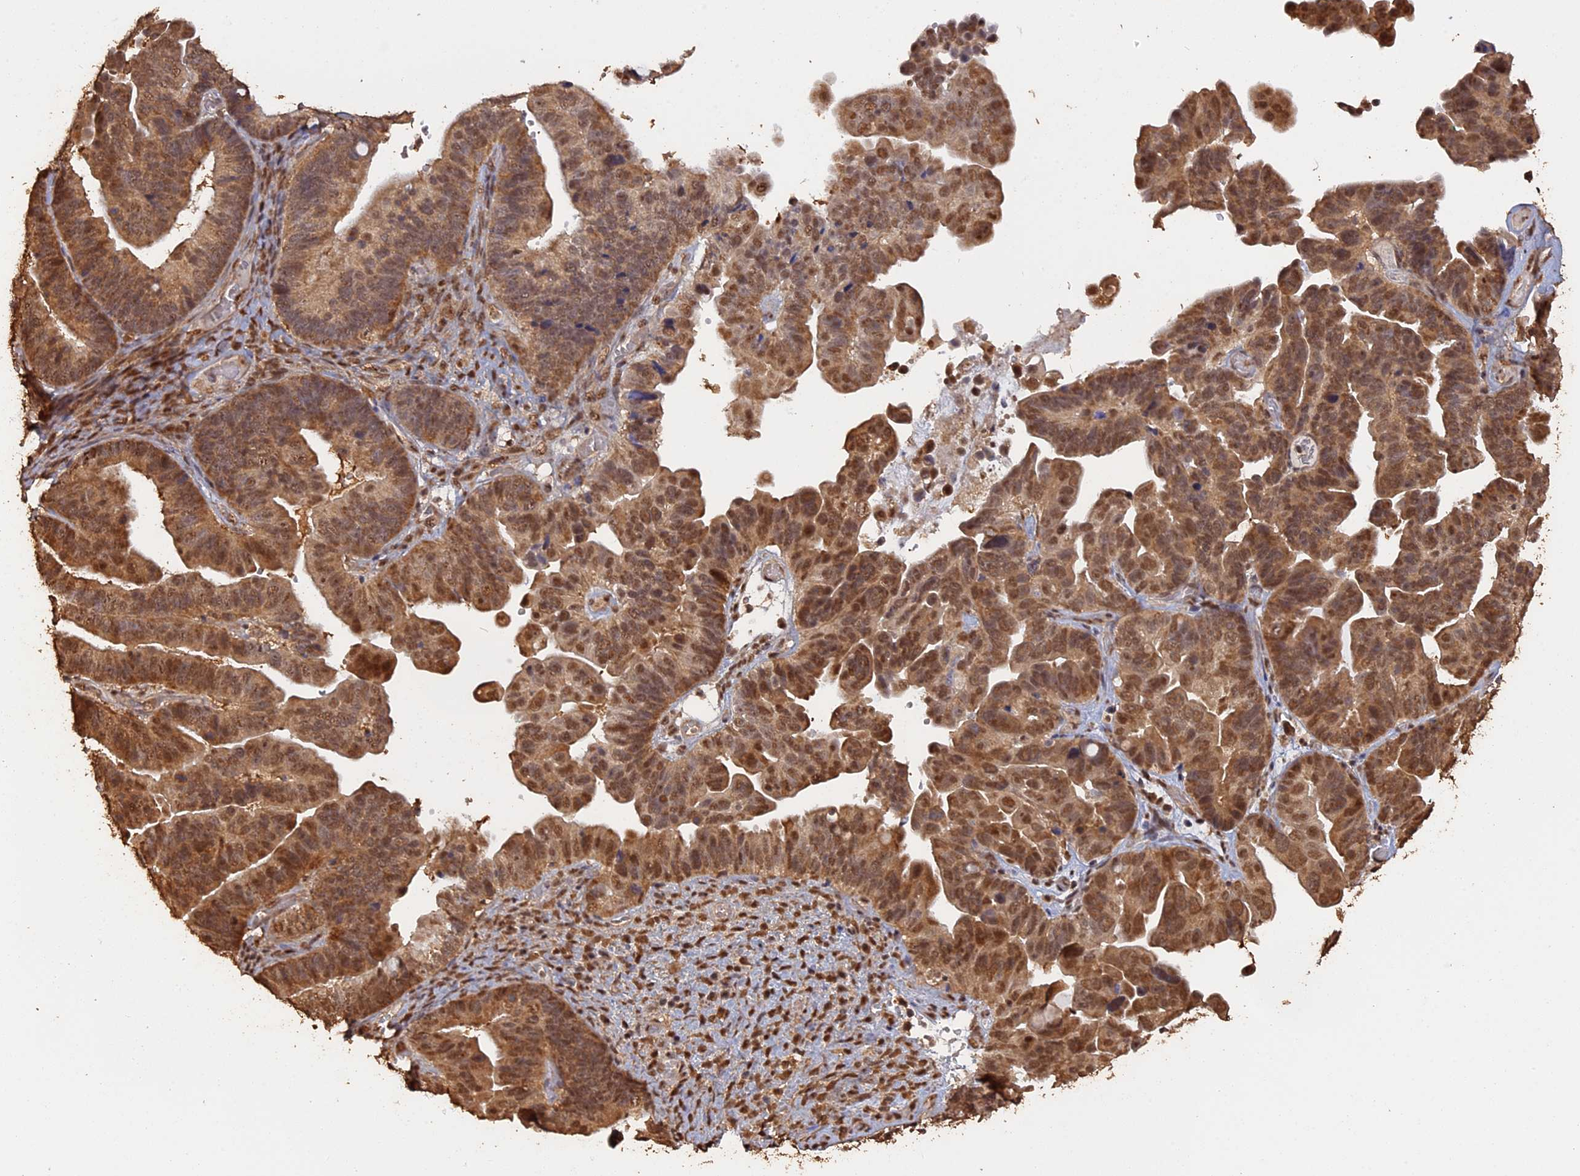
{"staining": {"intensity": "moderate", "quantity": ">75%", "location": "cytoplasmic/membranous,nuclear"}, "tissue": "ovarian cancer", "cell_type": "Tumor cells", "image_type": "cancer", "snomed": [{"axis": "morphology", "description": "Cystadenocarcinoma, serous, NOS"}, {"axis": "topography", "description": "Ovary"}], "caption": "A high-resolution image shows IHC staining of ovarian cancer, which exhibits moderate cytoplasmic/membranous and nuclear staining in about >75% of tumor cells. Immunohistochemistry stains the protein of interest in brown and the nuclei are stained blue.", "gene": "PSMC6", "patient": {"sex": "female", "age": 56}}